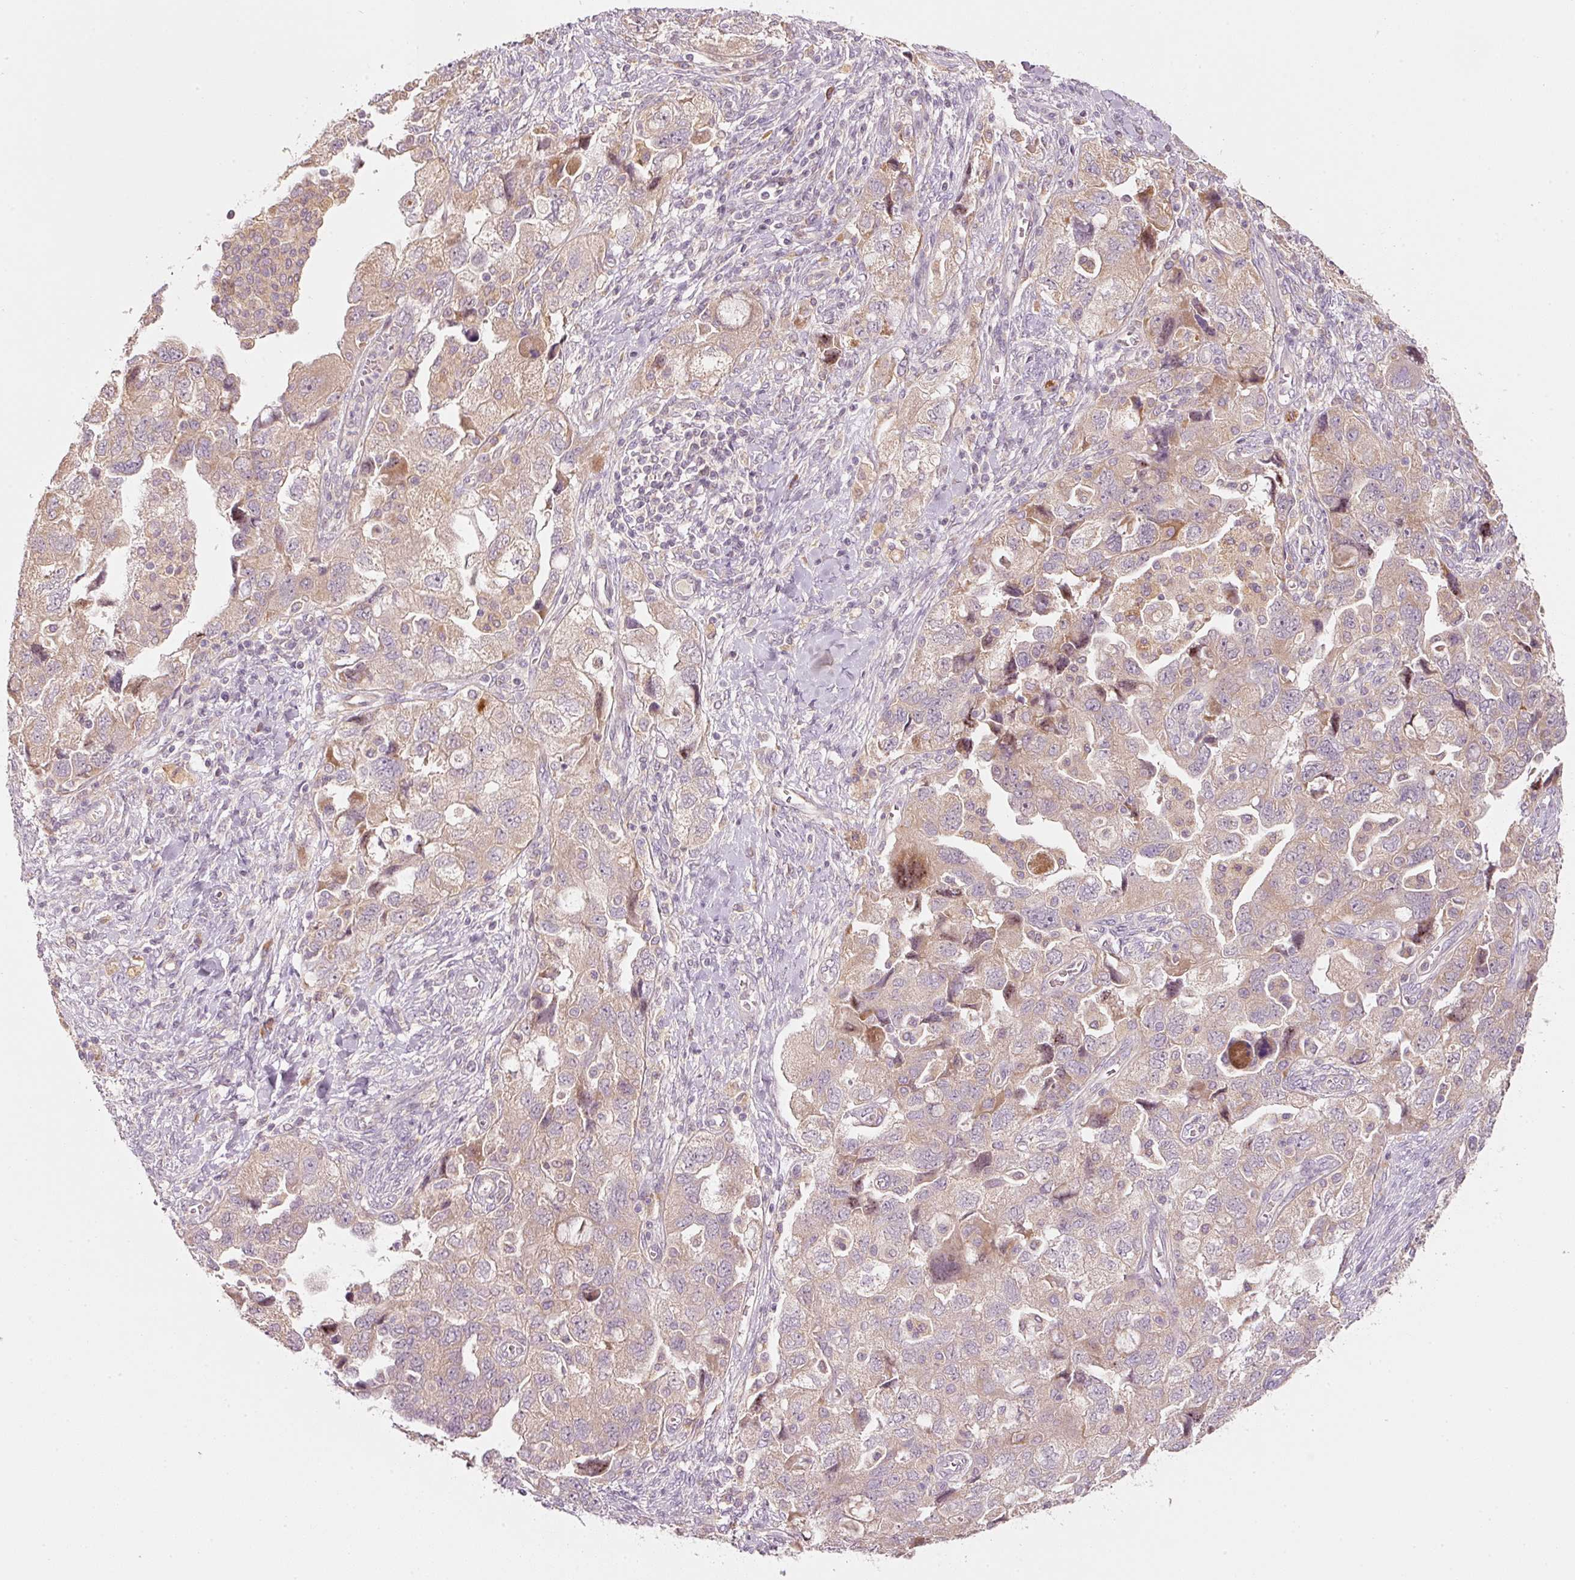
{"staining": {"intensity": "weak", "quantity": "25%-75%", "location": "cytoplasmic/membranous"}, "tissue": "ovarian cancer", "cell_type": "Tumor cells", "image_type": "cancer", "snomed": [{"axis": "morphology", "description": "Carcinoma, NOS"}, {"axis": "morphology", "description": "Cystadenocarcinoma, serous, NOS"}, {"axis": "topography", "description": "Ovary"}], "caption": "IHC staining of ovarian cancer (serous cystadenocarcinoma), which exhibits low levels of weak cytoplasmic/membranous expression in approximately 25%-75% of tumor cells indicating weak cytoplasmic/membranous protein staining. The staining was performed using DAB (3,3'-diaminobenzidine) (brown) for protein detection and nuclei were counterstained in hematoxylin (blue).", "gene": "MAP10", "patient": {"sex": "female", "age": 69}}